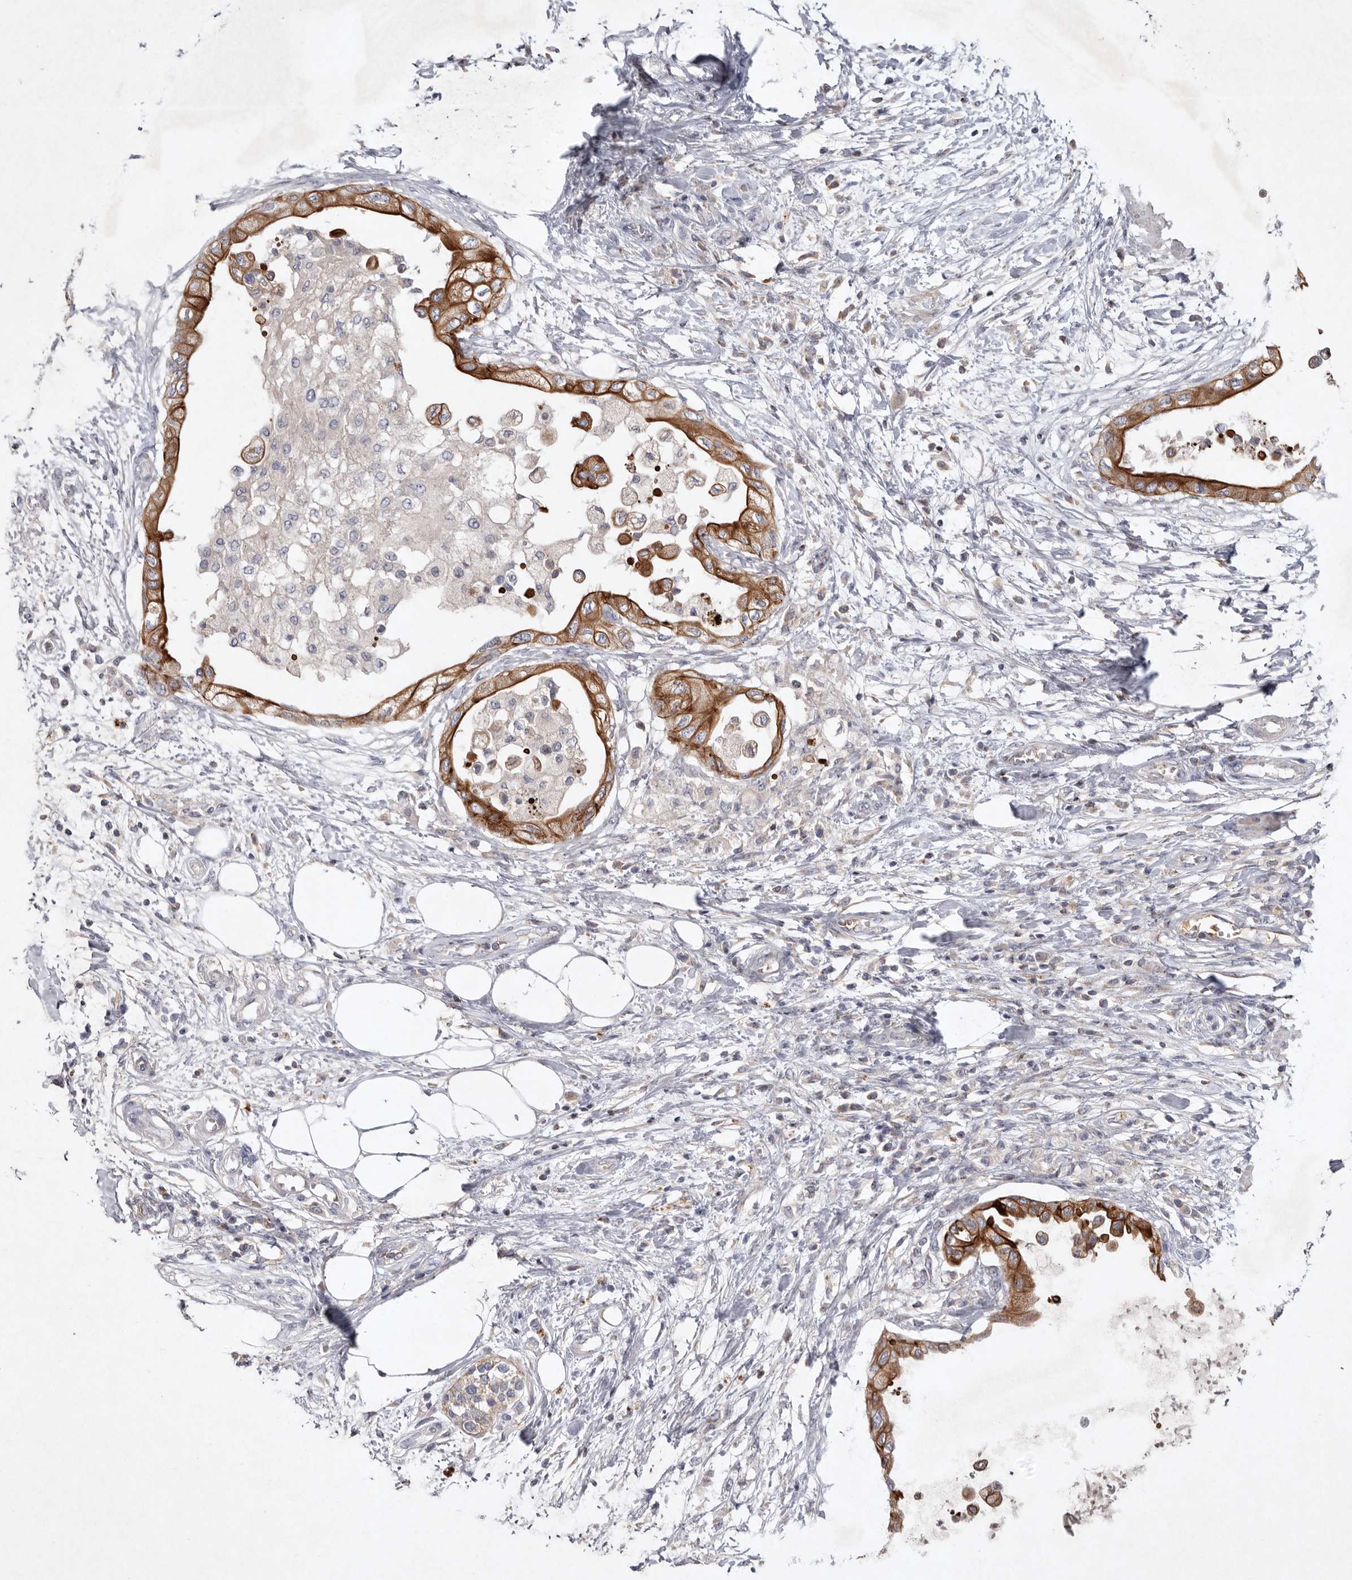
{"staining": {"intensity": "strong", "quantity": ">75%", "location": "cytoplasmic/membranous"}, "tissue": "pancreatic cancer", "cell_type": "Tumor cells", "image_type": "cancer", "snomed": [{"axis": "morphology", "description": "Normal tissue, NOS"}, {"axis": "morphology", "description": "Adenocarcinoma, NOS"}, {"axis": "topography", "description": "Pancreas"}, {"axis": "topography", "description": "Duodenum"}], "caption": "Immunohistochemistry image of neoplastic tissue: pancreatic cancer (adenocarcinoma) stained using IHC shows high levels of strong protein expression localized specifically in the cytoplasmic/membranous of tumor cells, appearing as a cytoplasmic/membranous brown color.", "gene": "TNFSF14", "patient": {"sex": "female", "age": 60}}